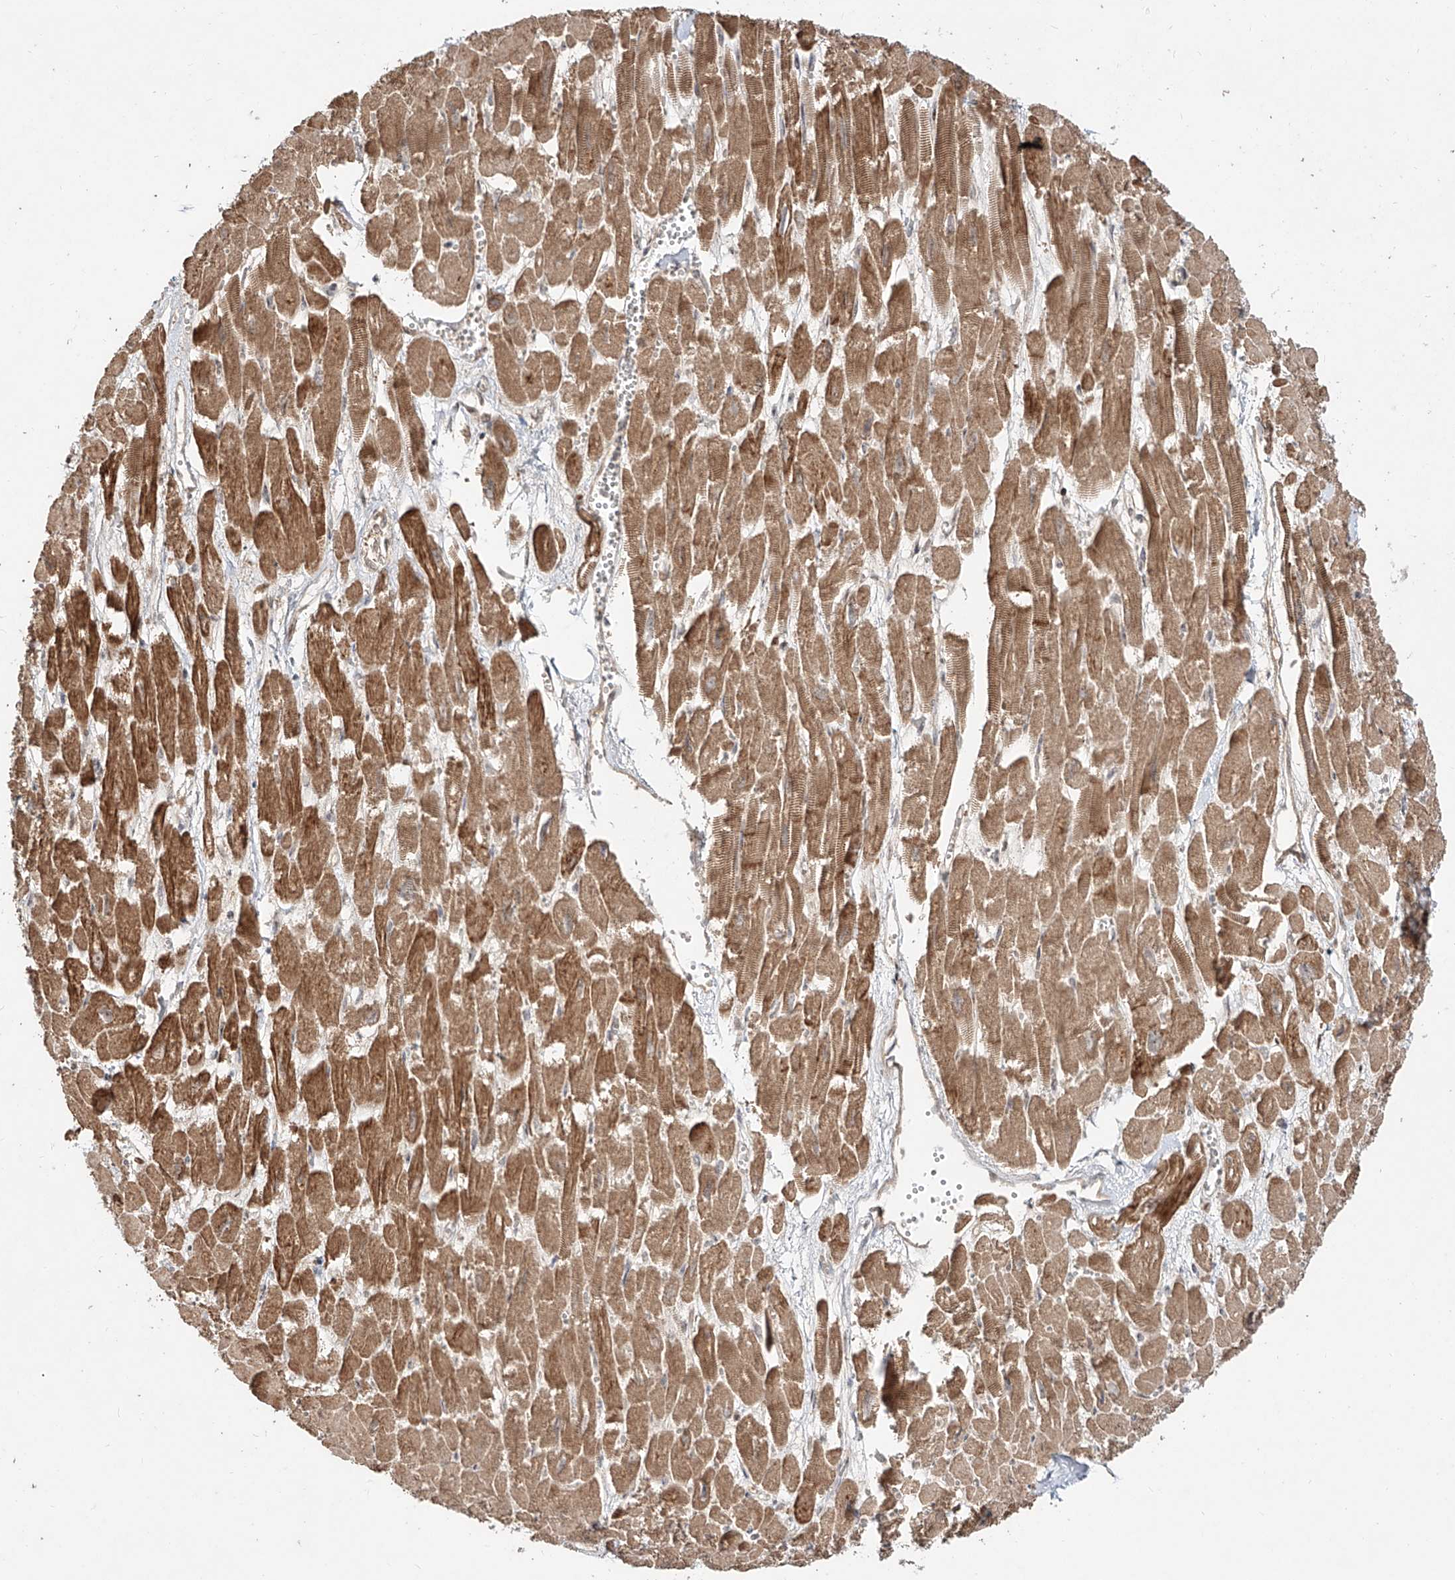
{"staining": {"intensity": "moderate", "quantity": ">75%", "location": "cytoplasmic/membranous"}, "tissue": "heart muscle", "cell_type": "Cardiomyocytes", "image_type": "normal", "snomed": [{"axis": "morphology", "description": "Normal tissue, NOS"}, {"axis": "topography", "description": "Heart"}], "caption": "Approximately >75% of cardiomyocytes in unremarkable human heart muscle exhibit moderate cytoplasmic/membranous protein expression as visualized by brown immunohistochemical staining.", "gene": "ZNF710", "patient": {"sex": "male", "age": 54}}